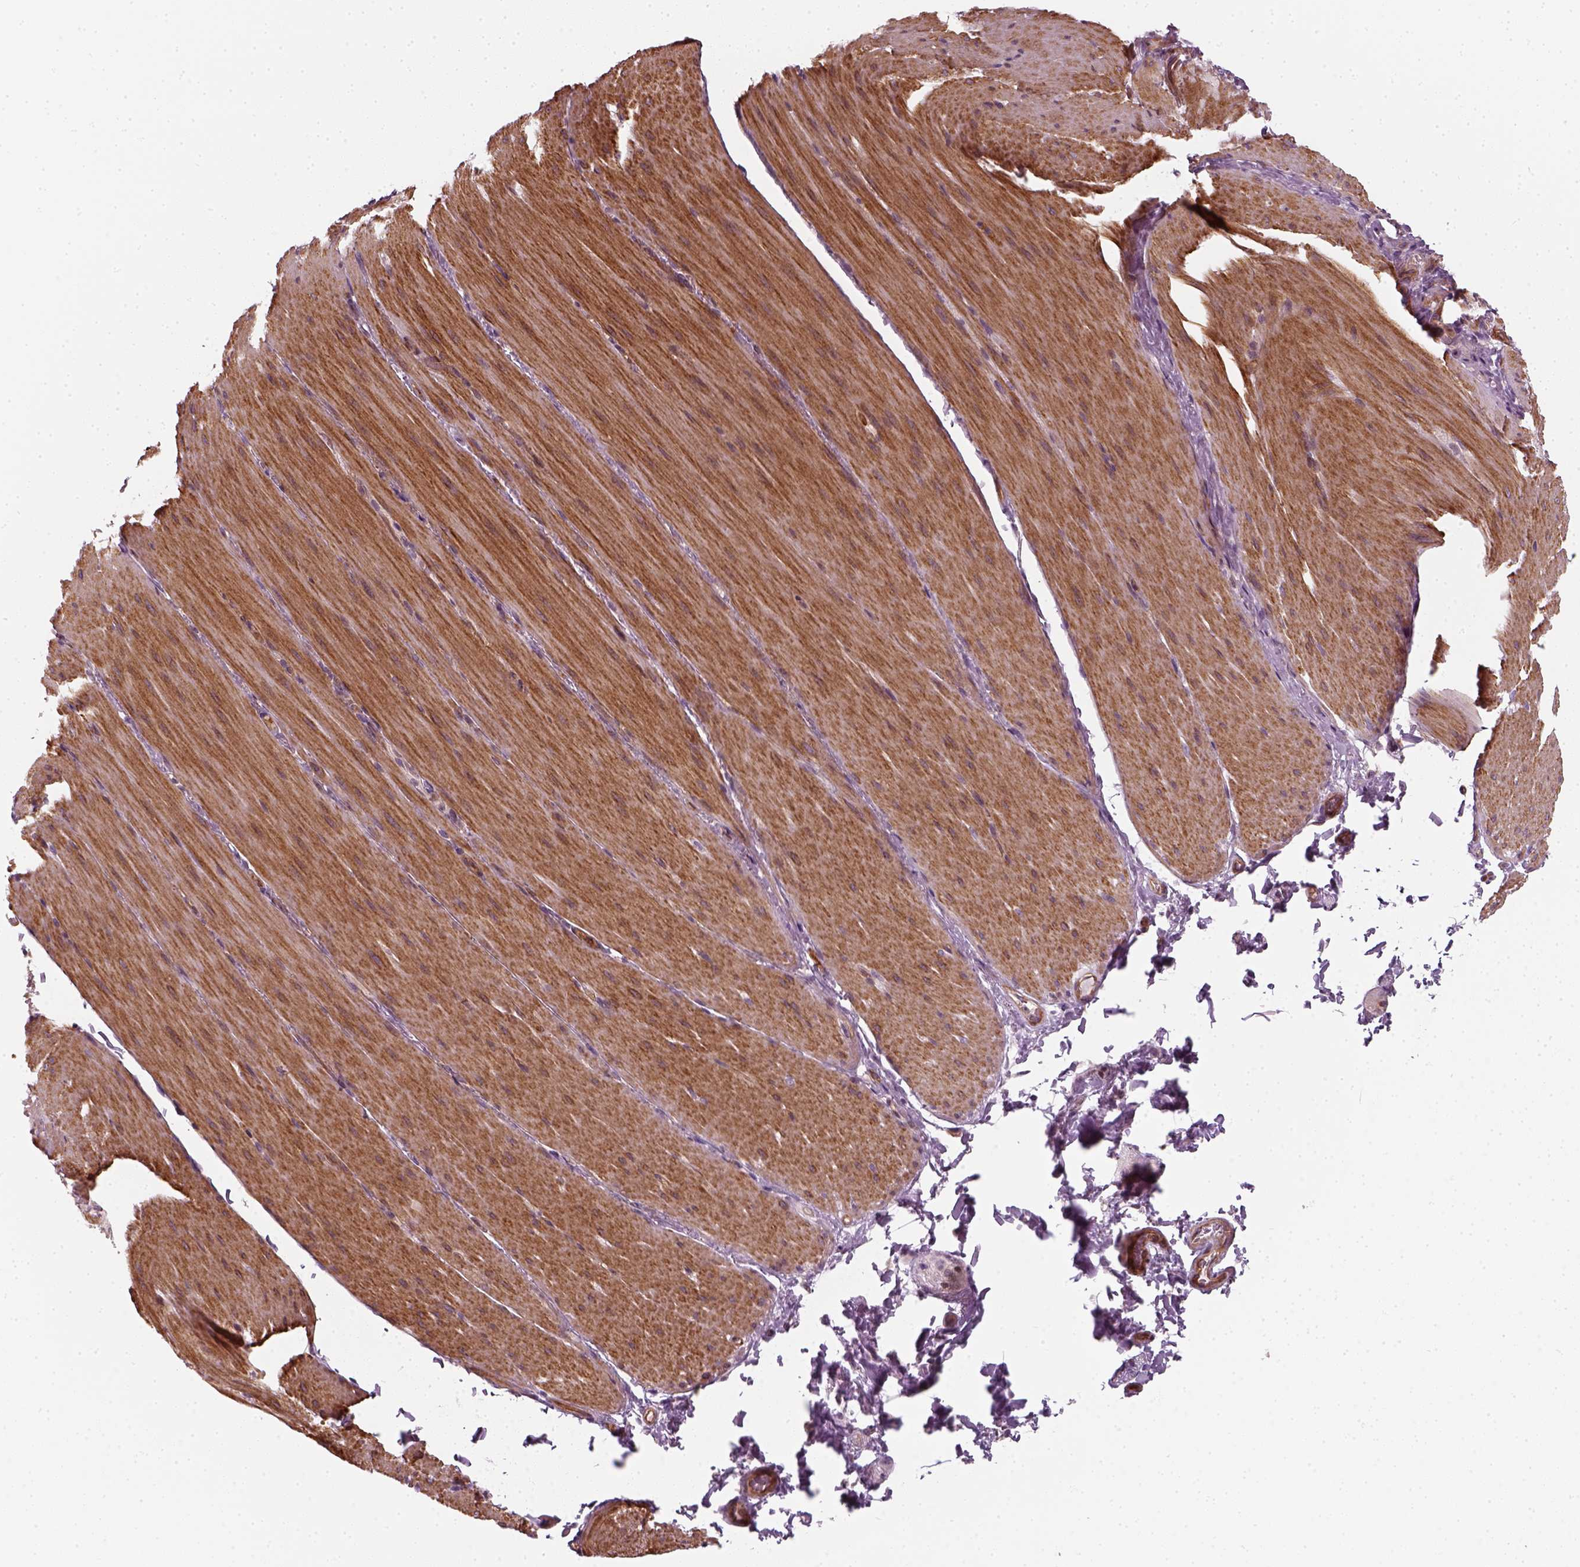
{"staining": {"intensity": "moderate", "quantity": ">75%", "location": "cytoplasmic/membranous"}, "tissue": "smooth muscle", "cell_type": "Smooth muscle cells", "image_type": "normal", "snomed": [{"axis": "morphology", "description": "Normal tissue, NOS"}, {"axis": "topography", "description": "Smooth muscle"}, {"axis": "topography", "description": "Colon"}], "caption": "DAB (3,3'-diaminobenzidine) immunohistochemical staining of benign human smooth muscle displays moderate cytoplasmic/membranous protein staining in about >75% of smooth muscle cells.", "gene": "DNASE1L1", "patient": {"sex": "male", "age": 73}}